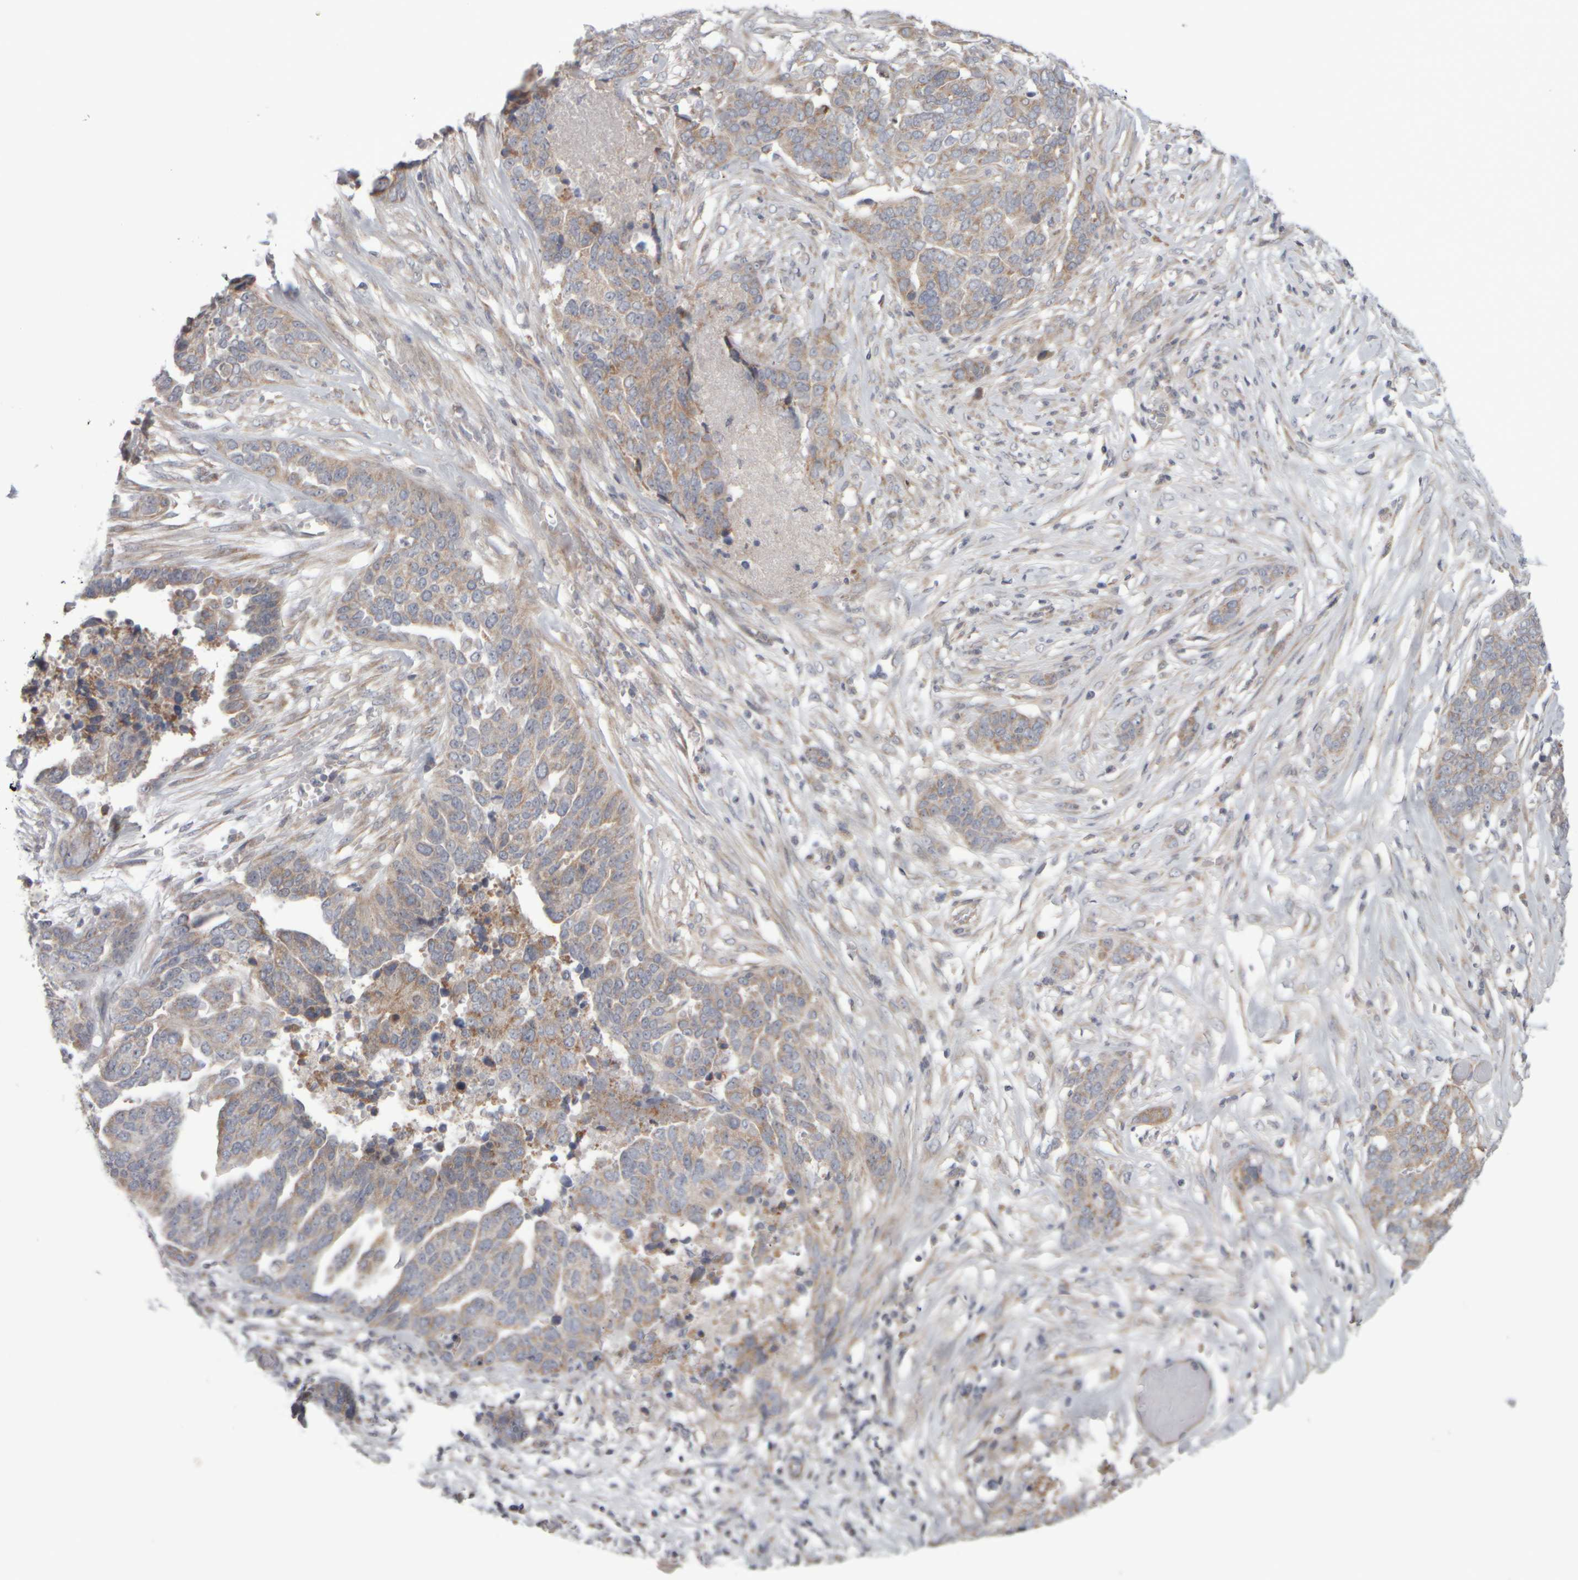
{"staining": {"intensity": "weak", "quantity": ">75%", "location": "cytoplasmic/membranous"}, "tissue": "ovarian cancer", "cell_type": "Tumor cells", "image_type": "cancer", "snomed": [{"axis": "morphology", "description": "Cystadenocarcinoma, serous, NOS"}, {"axis": "topography", "description": "Ovary"}], "caption": "The histopathology image shows immunohistochemical staining of ovarian serous cystadenocarcinoma. There is weak cytoplasmic/membranous positivity is identified in about >75% of tumor cells.", "gene": "SCO1", "patient": {"sex": "female", "age": 44}}